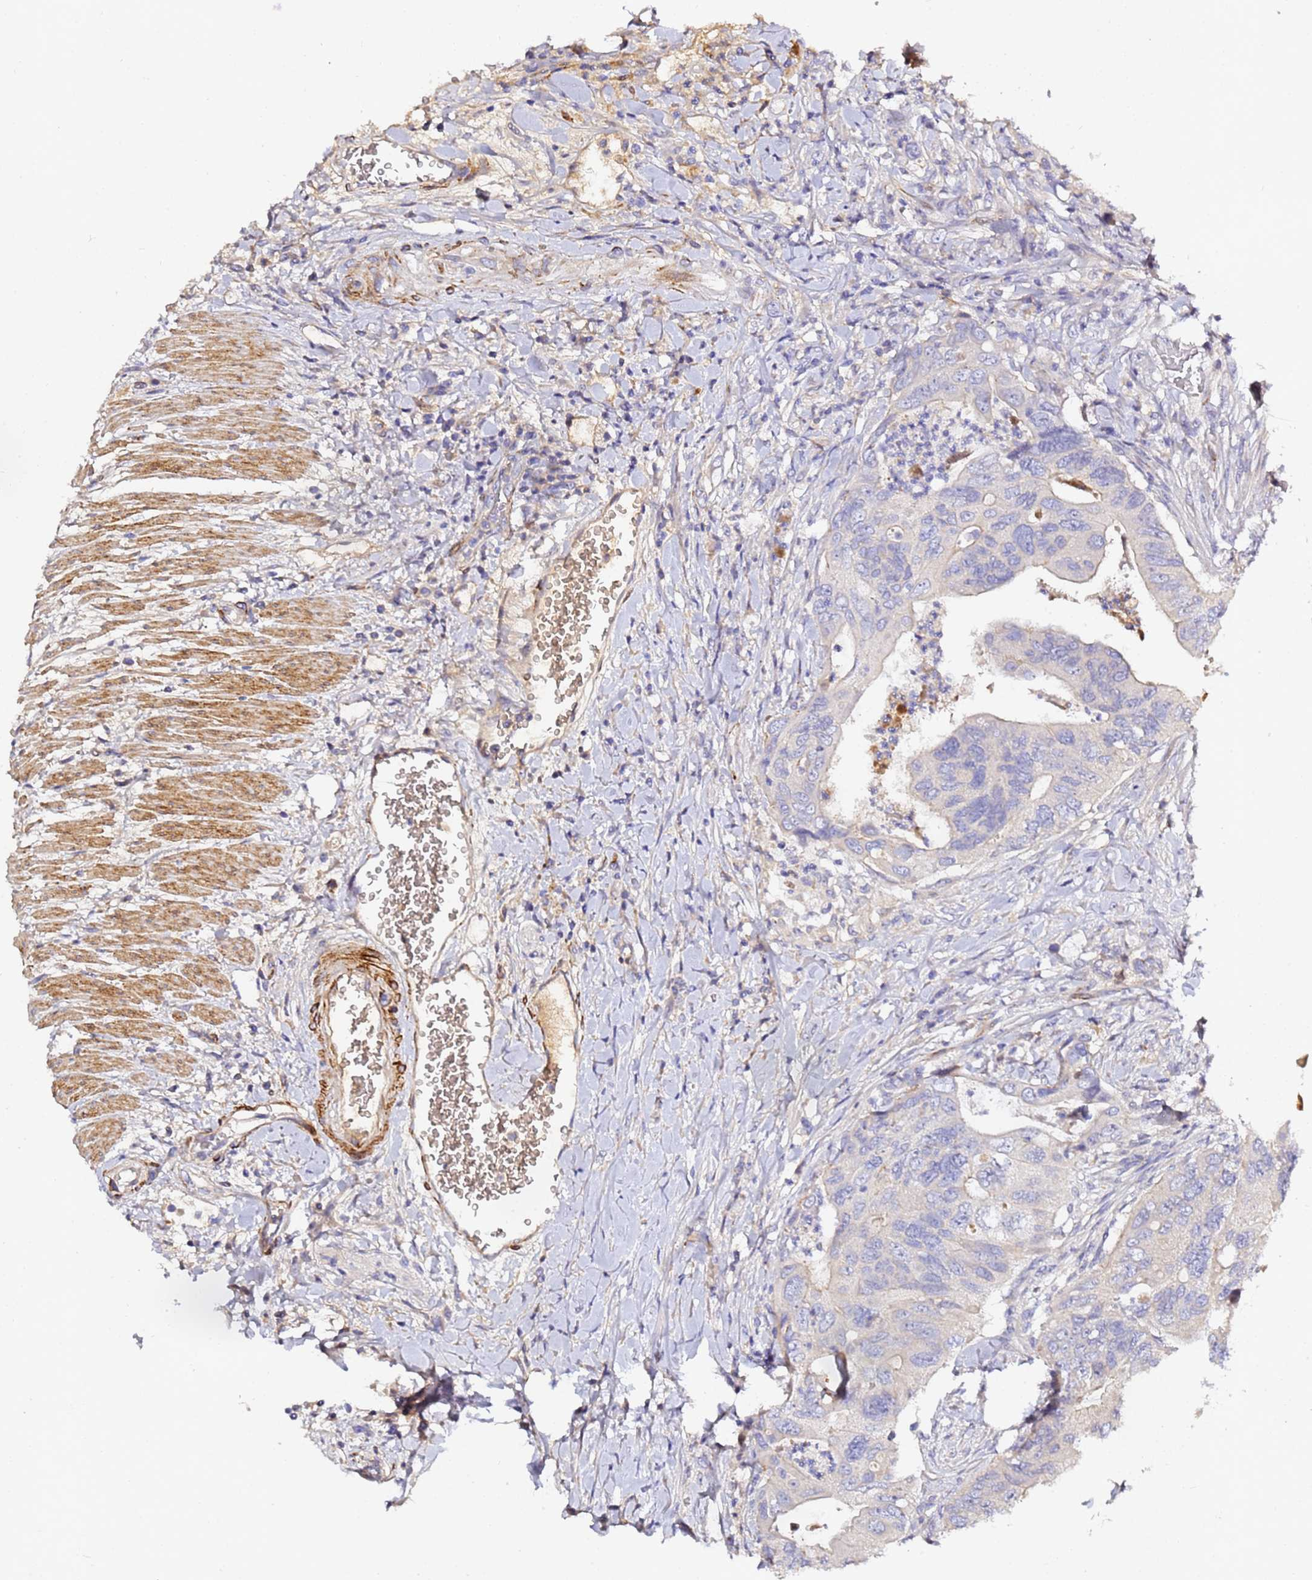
{"staining": {"intensity": "negative", "quantity": "none", "location": "none"}, "tissue": "colorectal cancer", "cell_type": "Tumor cells", "image_type": "cancer", "snomed": [{"axis": "morphology", "description": "Adenocarcinoma, NOS"}, {"axis": "topography", "description": "Rectum"}], "caption": "The immunohistochemistry (IHC) photomicrograph has no significant staining in tumor cells of colorectal cancer (adenocarcinoma) tissue. (Stains: DAB immunohistochemistry (IHC) with hematoxylin counter stain, Microscopy: brightfield microscopy at high magnification).", "gene": "CFH", "patient": {"sex": "male", "age": 63}}